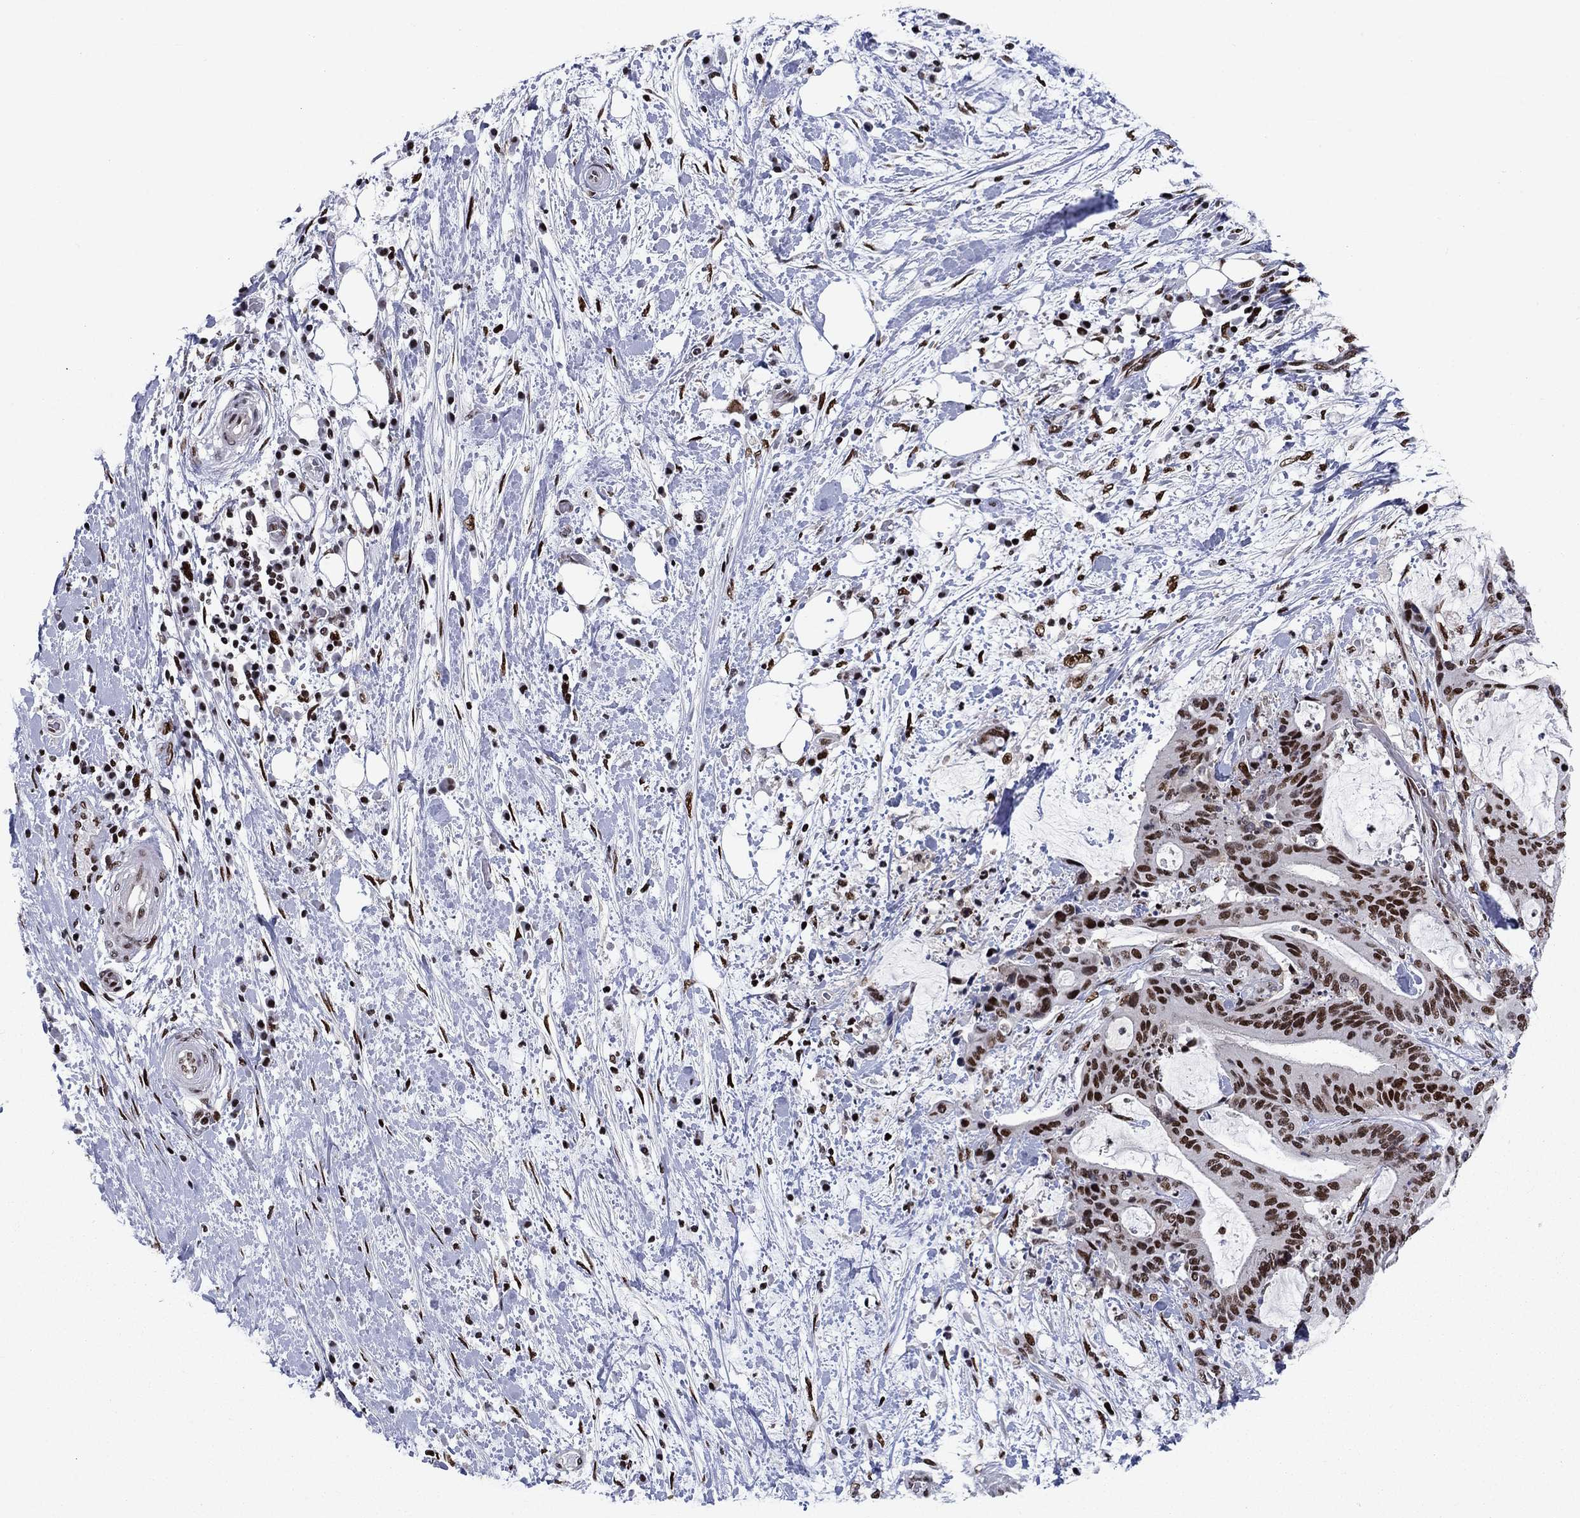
{"staining": {"intensity": "strong", "quantity": ">75%", "location": "nuclear"}, "tissue": "liver cancer", "cell_type": "Tumor cells", "image_type": "cancer", "snomed": [{"axis": "morphology", "description": "Cholangiocarcinoma"}, {"axis": "topography", "description": "Liver"}], "caption": "Liver cancer stained for a protein (brown) shows strong nuclear positive positivity in about >75% of tumor cells.", "gene": "RPRD1B", "patient": {"sex": "female", "age": 73}}